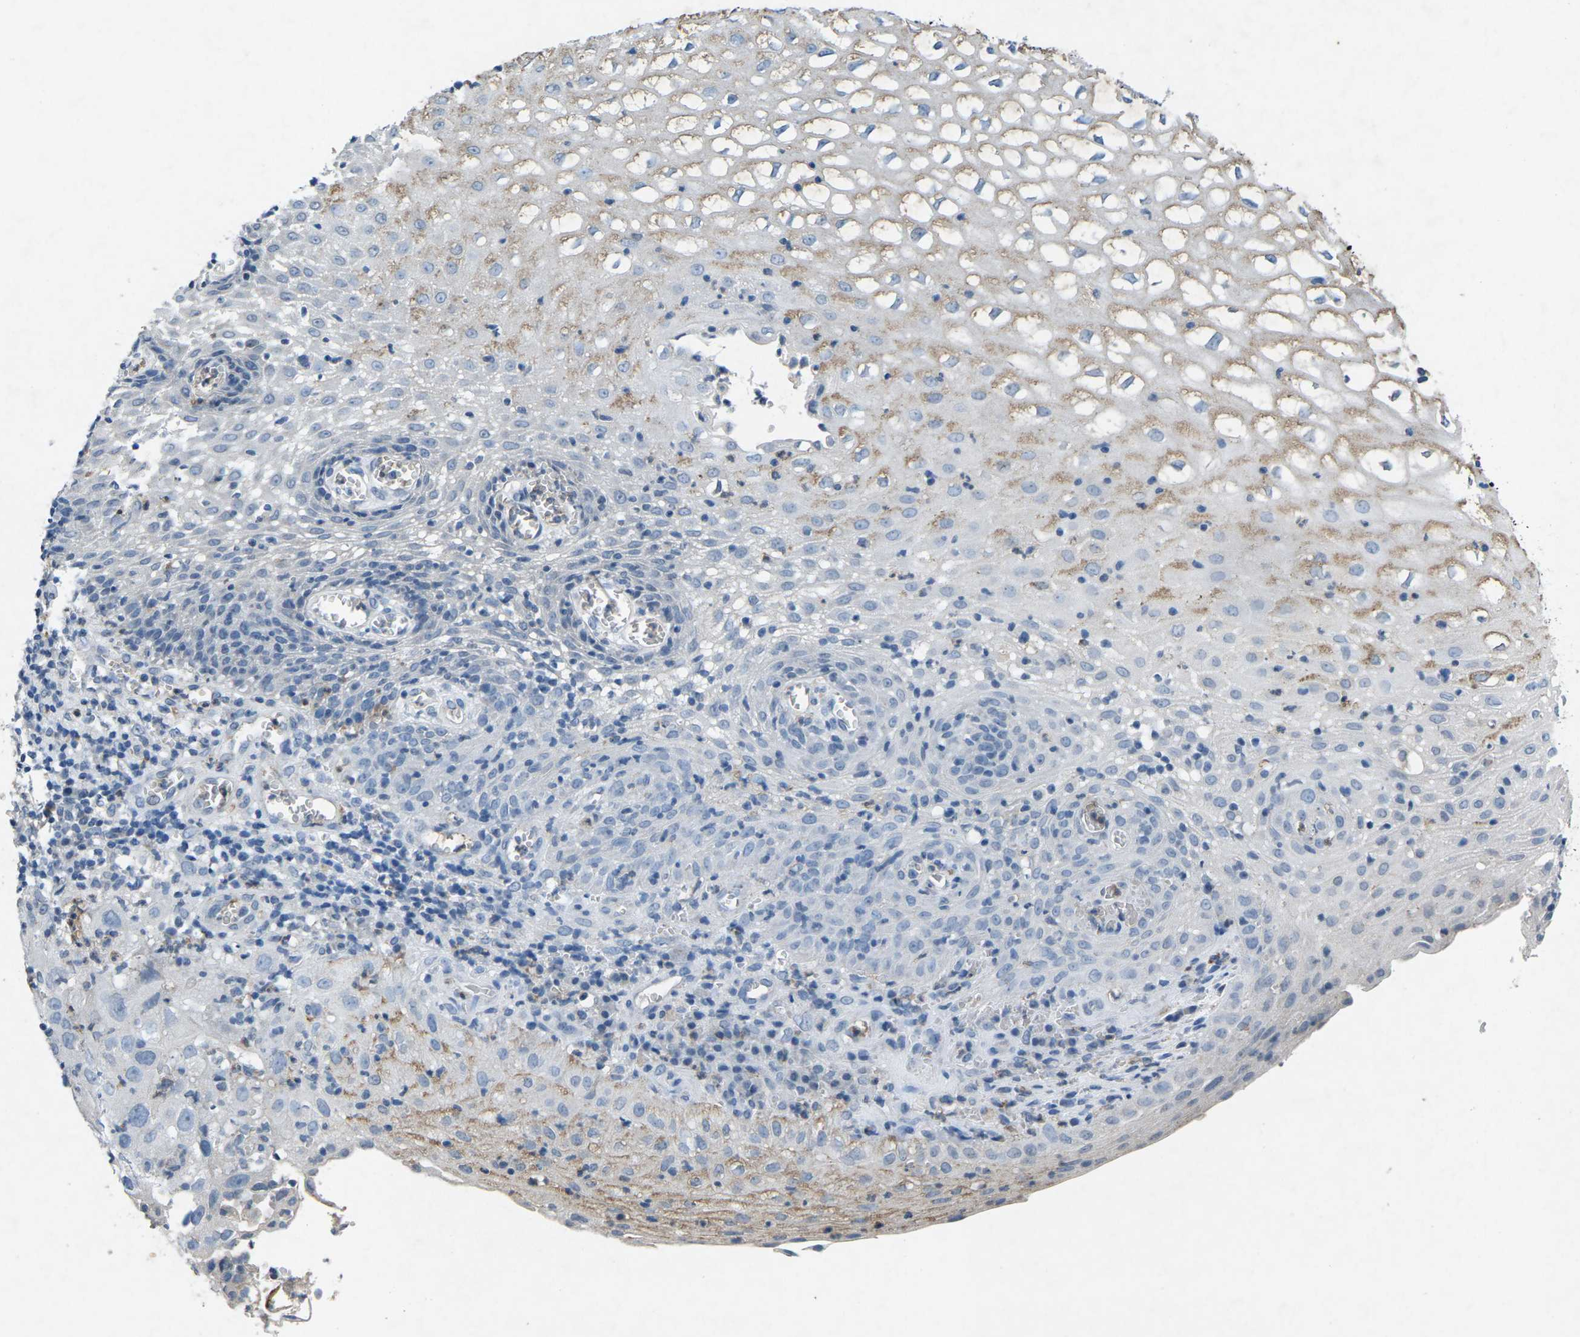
{"staining": {"intensity": "moderate", "quantity": "<25%", "location": "cytoplasmic/membranous"}, "tissue": "cervical cancer", "cell_type": "Tumor cells", "image_type": "cancer", "snomed": [{"axis": "morphology", "description": "Squamous cell carcinoma, NOS"}, {"axis": "topography", "description": "Cervix"}], "caption": "Human squamous cell carcinoma (cervical) stained with a brown dye exhibits moderate cytoplasmic/membranous positive staining in about <25% of tumor cells.", "gene": "PLG", "patient": {"sex": "female", "age": 32}}